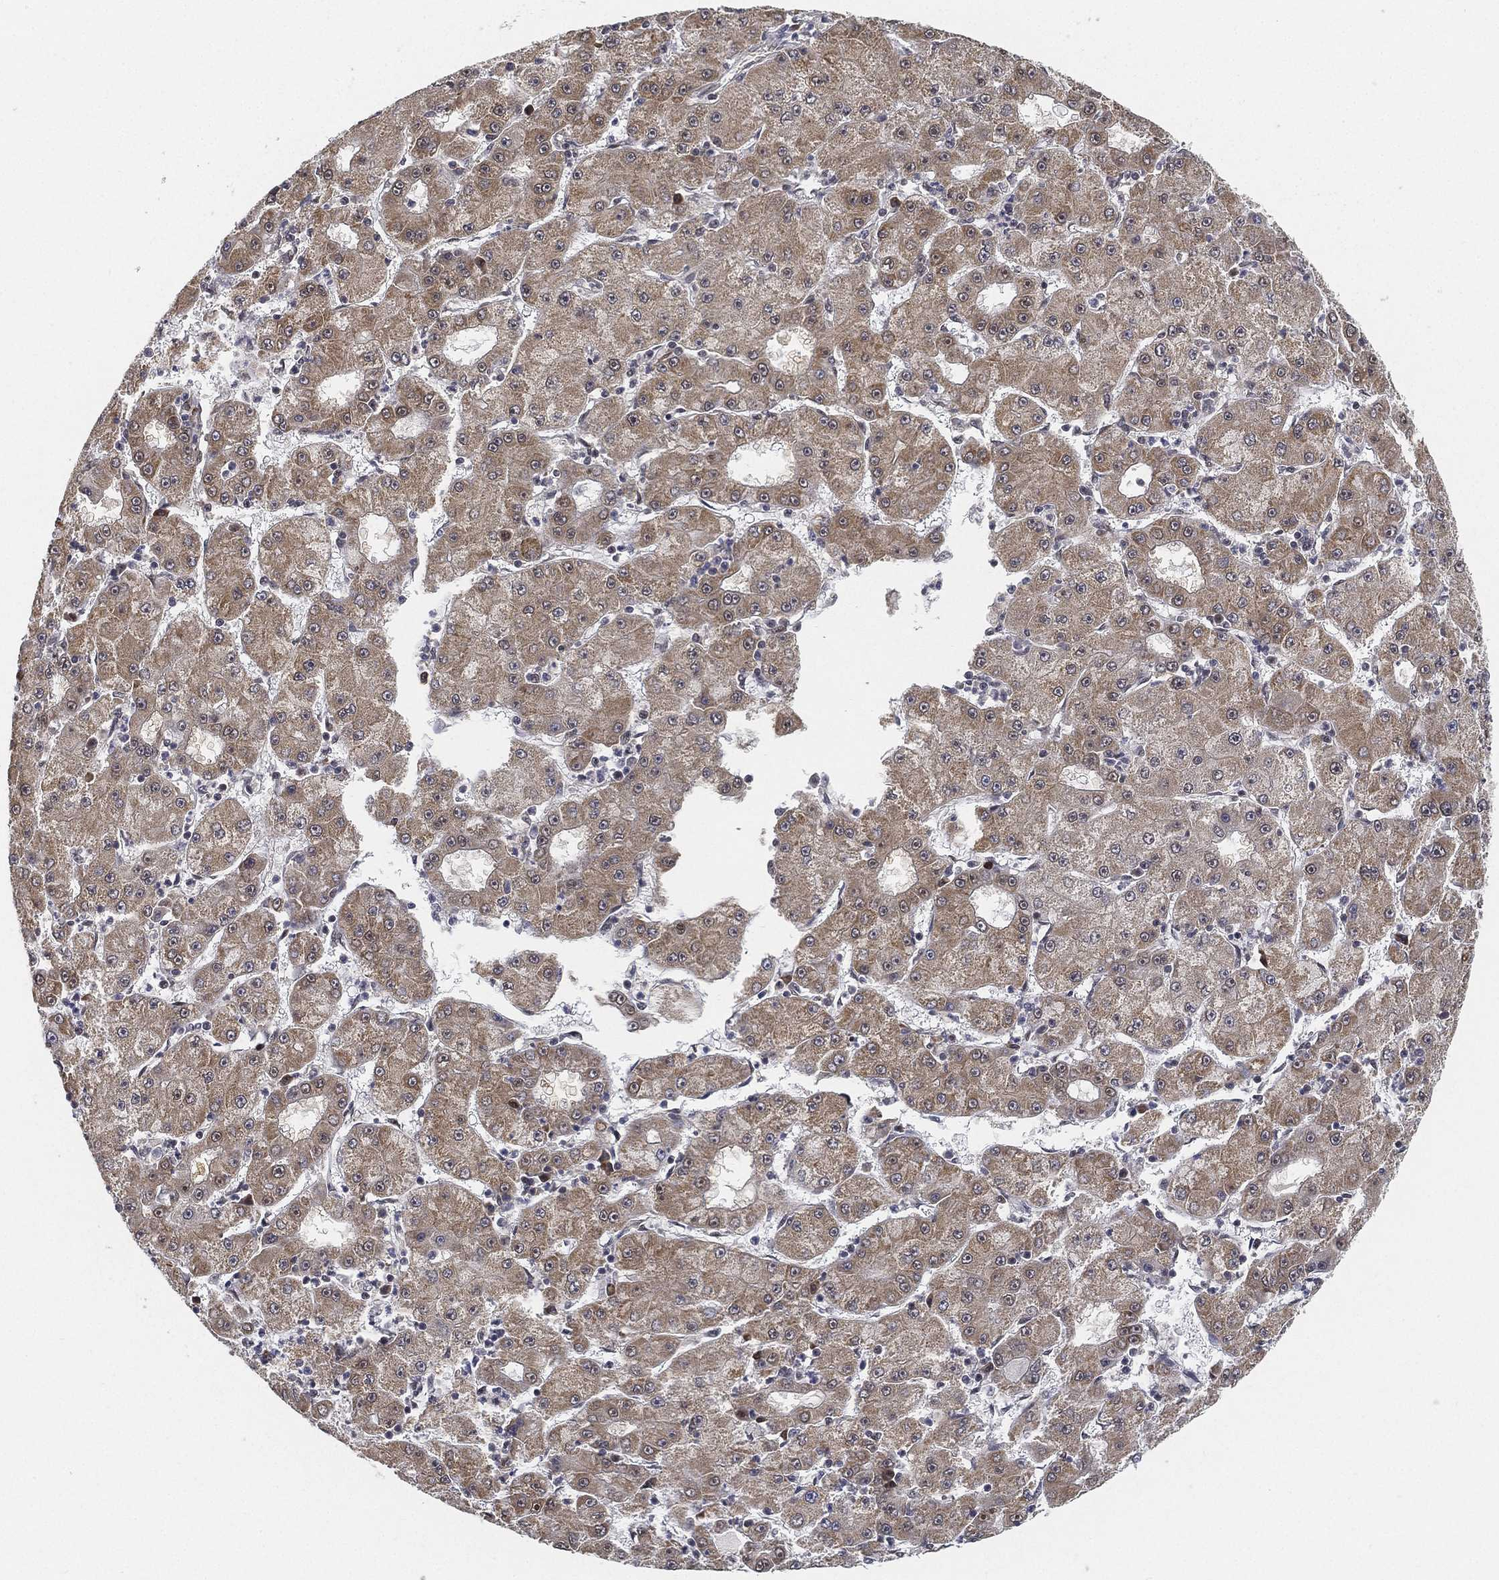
{"staining": {"intensity": "moderate", "quantity": ">75%", "location": "cytoplasmic/membranous"}, "tissue": "liver cancer", "cell_type": "Tumor cells", "image_type": "cancer", "snomed": [{"axis": "morphology", "description": "Carcinoma, Hepatocellular, NOS"}, {"axis": "topography", "description": "Liver"}], "caption": "Liver cancer stained with immunohistochemistry (IHC) displays moderate cytoplasmic/membranous expression in about >75% of tumor cells. The protein is shown in brown color, while the nuclei are stained blue.", "gene": "PPP1R16B", "patient": {"sex": "male", "age": 73}}